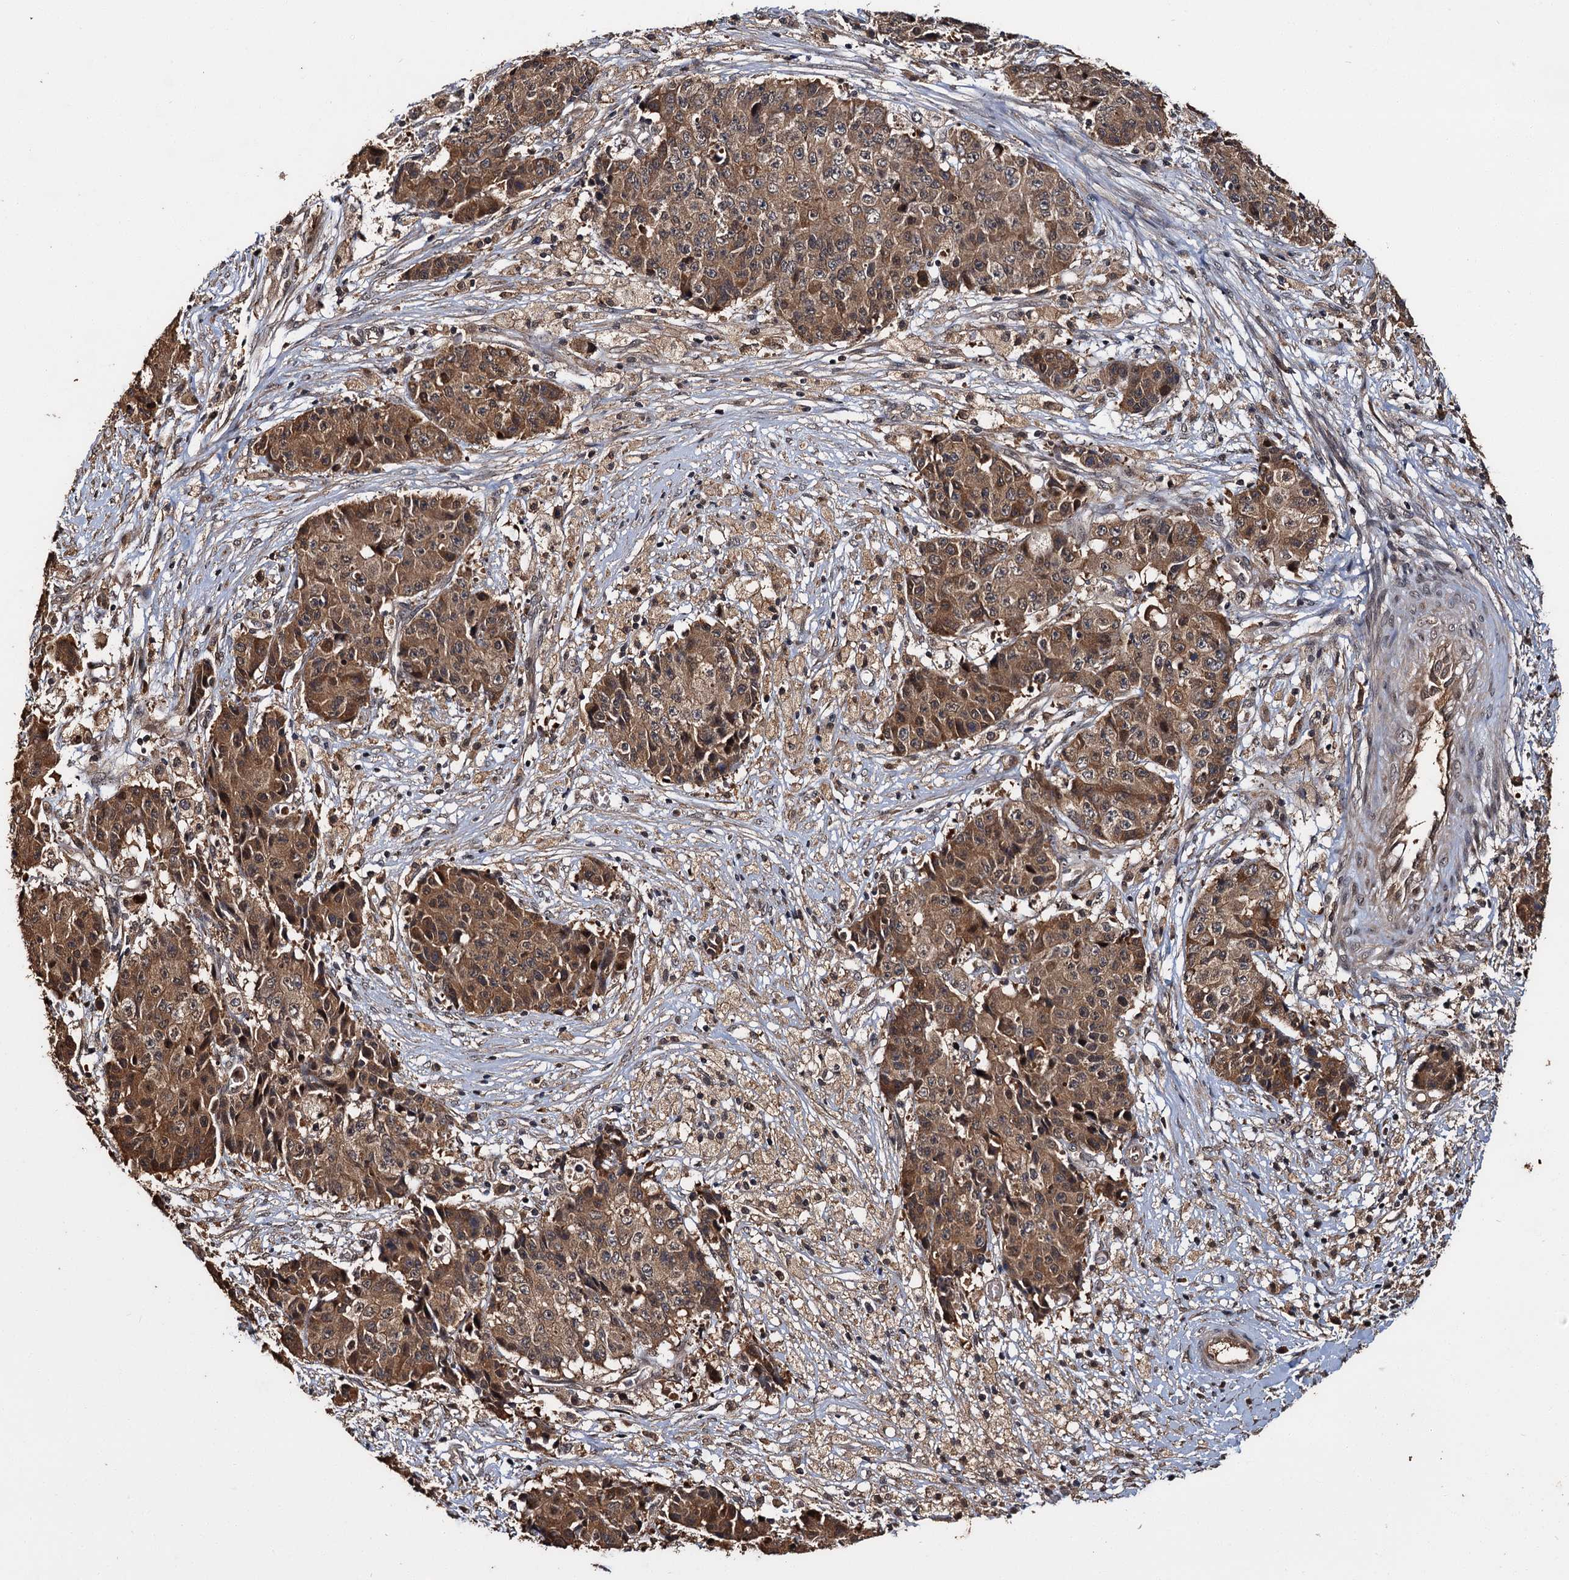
{"staining": {"intensity": "moderate", "quantity": ">75%", "location": "cytoplasmic/membranous,nuclear"}, "tissue": "ovarian cancer", "cell_type": "Tumor cells", "image_type": "cancer", "snomed": [{"axis": "morphology", "description": "Carcinoma, endometroid"}, {"axis": "topography", "description": "Ovary"}], "caption": "Moderate cytoplasmic/membranous and nuclear protein positivity is seen in approximately >75% of tumor cells in endometroid carcinoma (ovarian).", "gene": "SLC46A3", "patient": {"sex": "female", "age": 42}}